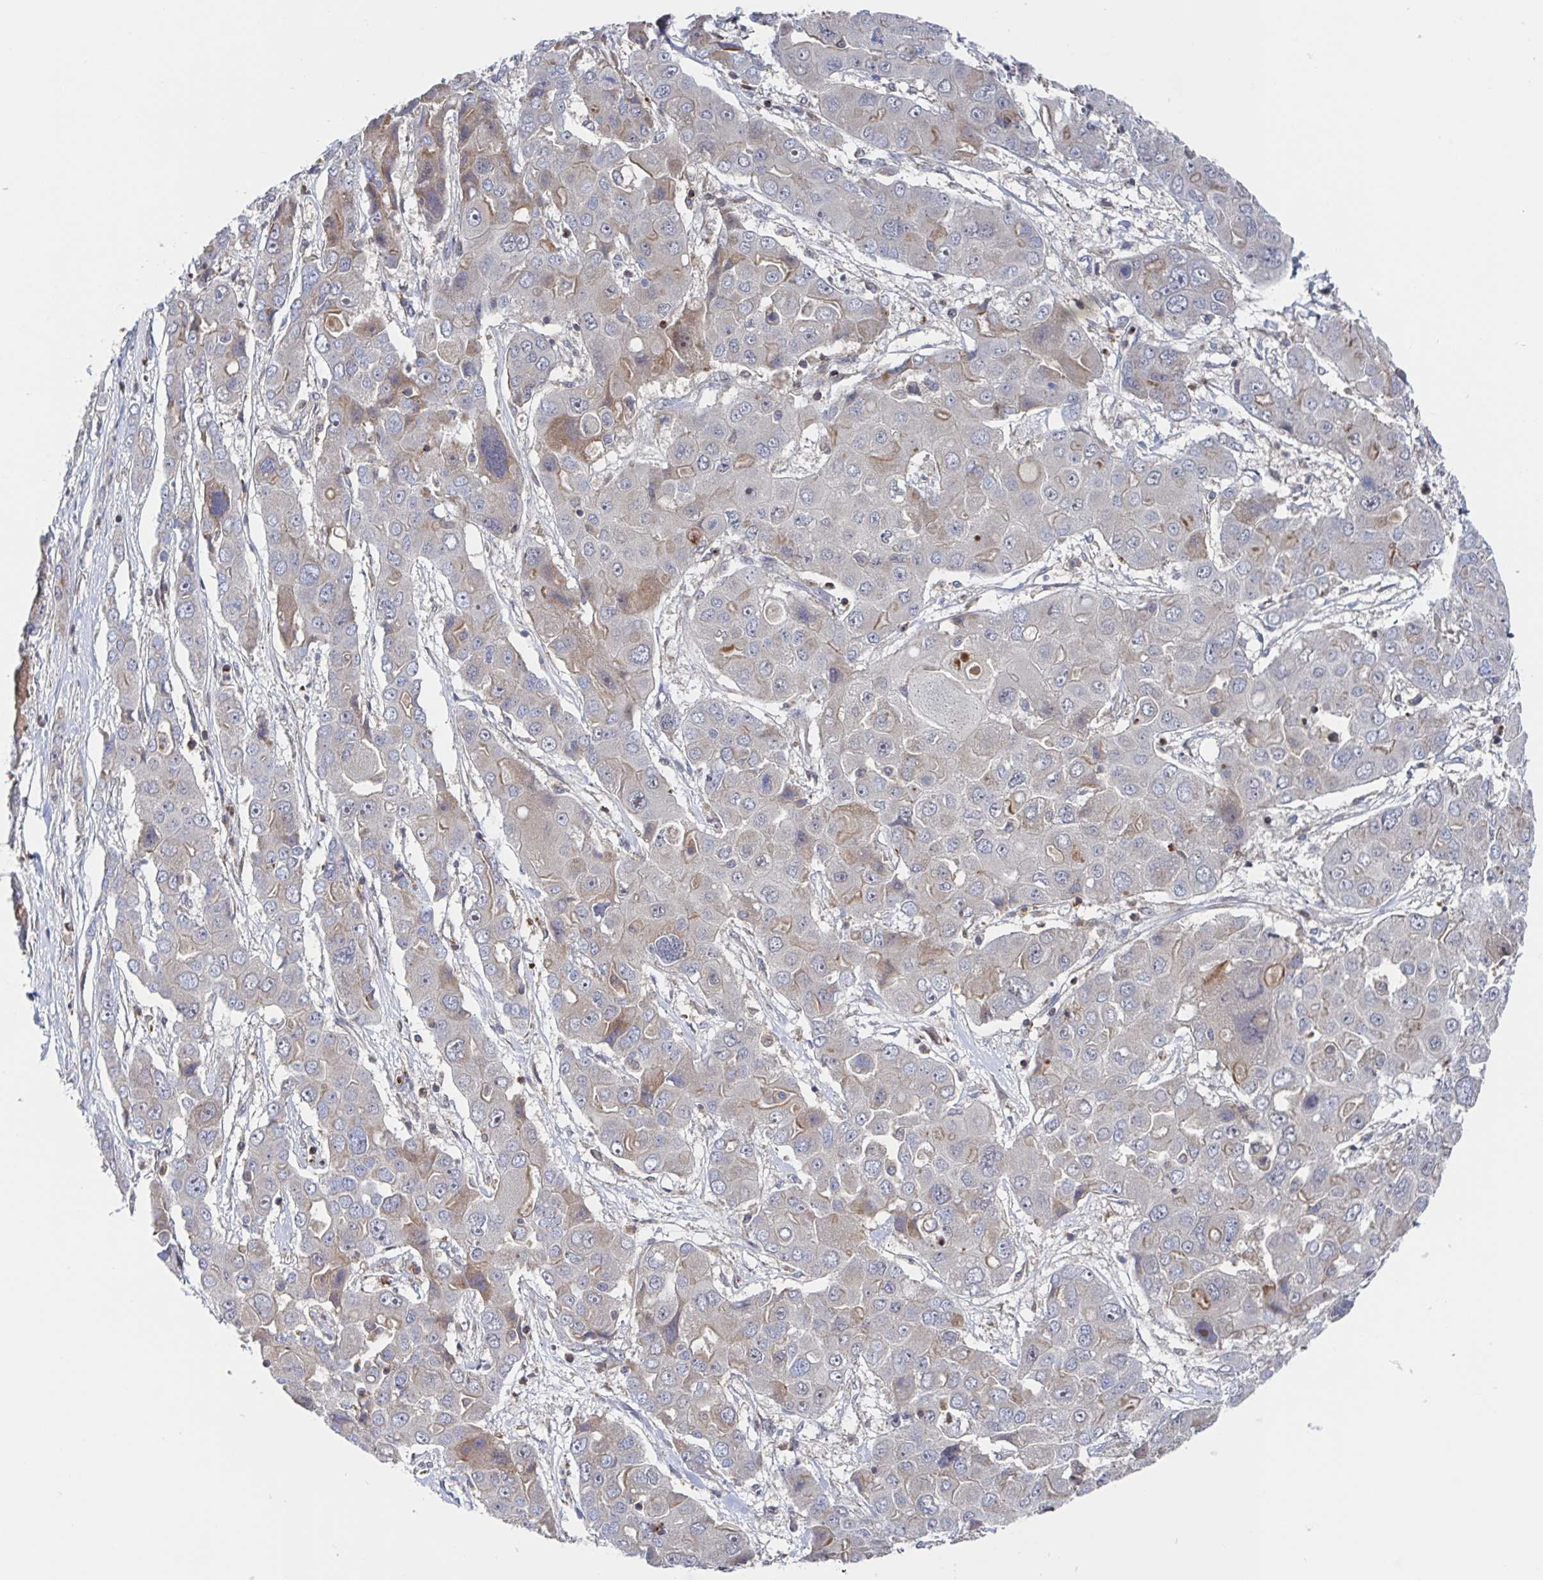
{"staining": {"intensity": "weak", "quantity": "<25%", "location": "cytoplasmic/membranous"}, "tissue": "liver cancer", "cell_type": "Tumor cells", "image_type": "cancer", "snomed": [{"axis": "morphology", "description": "Cholangiocarcinoma"}, {"axis": "topography", "description": "Liver"}], "caption": "An image of human cholangiocarcinoma (liver) is negative for staining in tumor cells.", "gene": "DHRS12", "patient": {"sex": "male", "age": 67}}